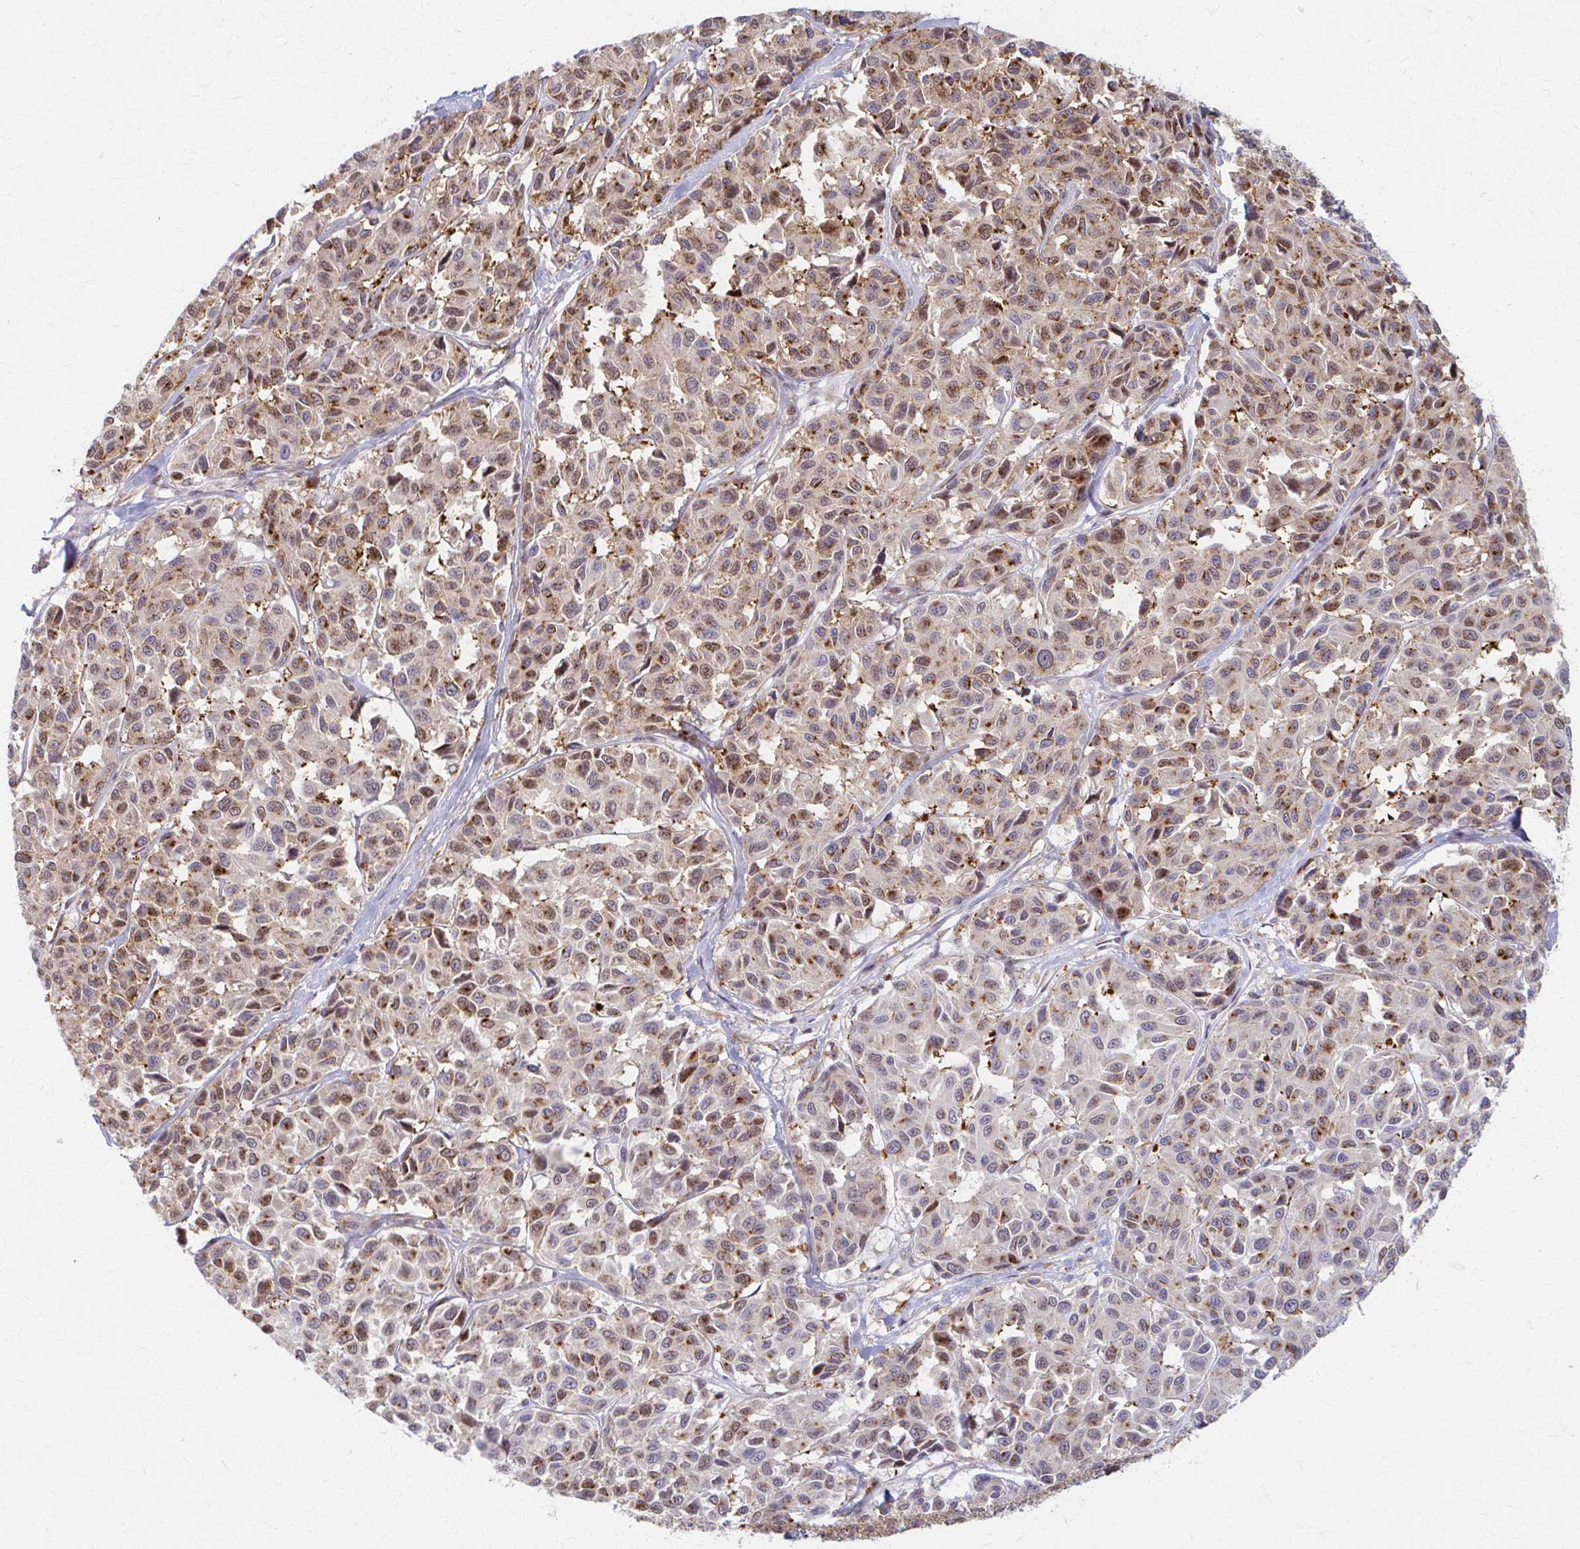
{"staining": {"intensity": "moderate", "quantity": ">75%", "location": "cytoplasmic/membranous"}, "tissue": "melanoma", "cell_type": "Tumor cells", "image_type": "cancer", "snomed": [{"axis": "morphology", "description": "Malignant melanoma, NOS"}, {"axis": "topography", "description": "Skin"}], "caption": "Immunohistochemical staining of malignant melanoma demonstrates moderate cytoplasmic/membranous protein positivity in about >75% of tumor cells. (IHC, brightfield microscopy, high magnification).", "gene": "ARHGAP35", "patient": {"sex": "female", "age": 66}}